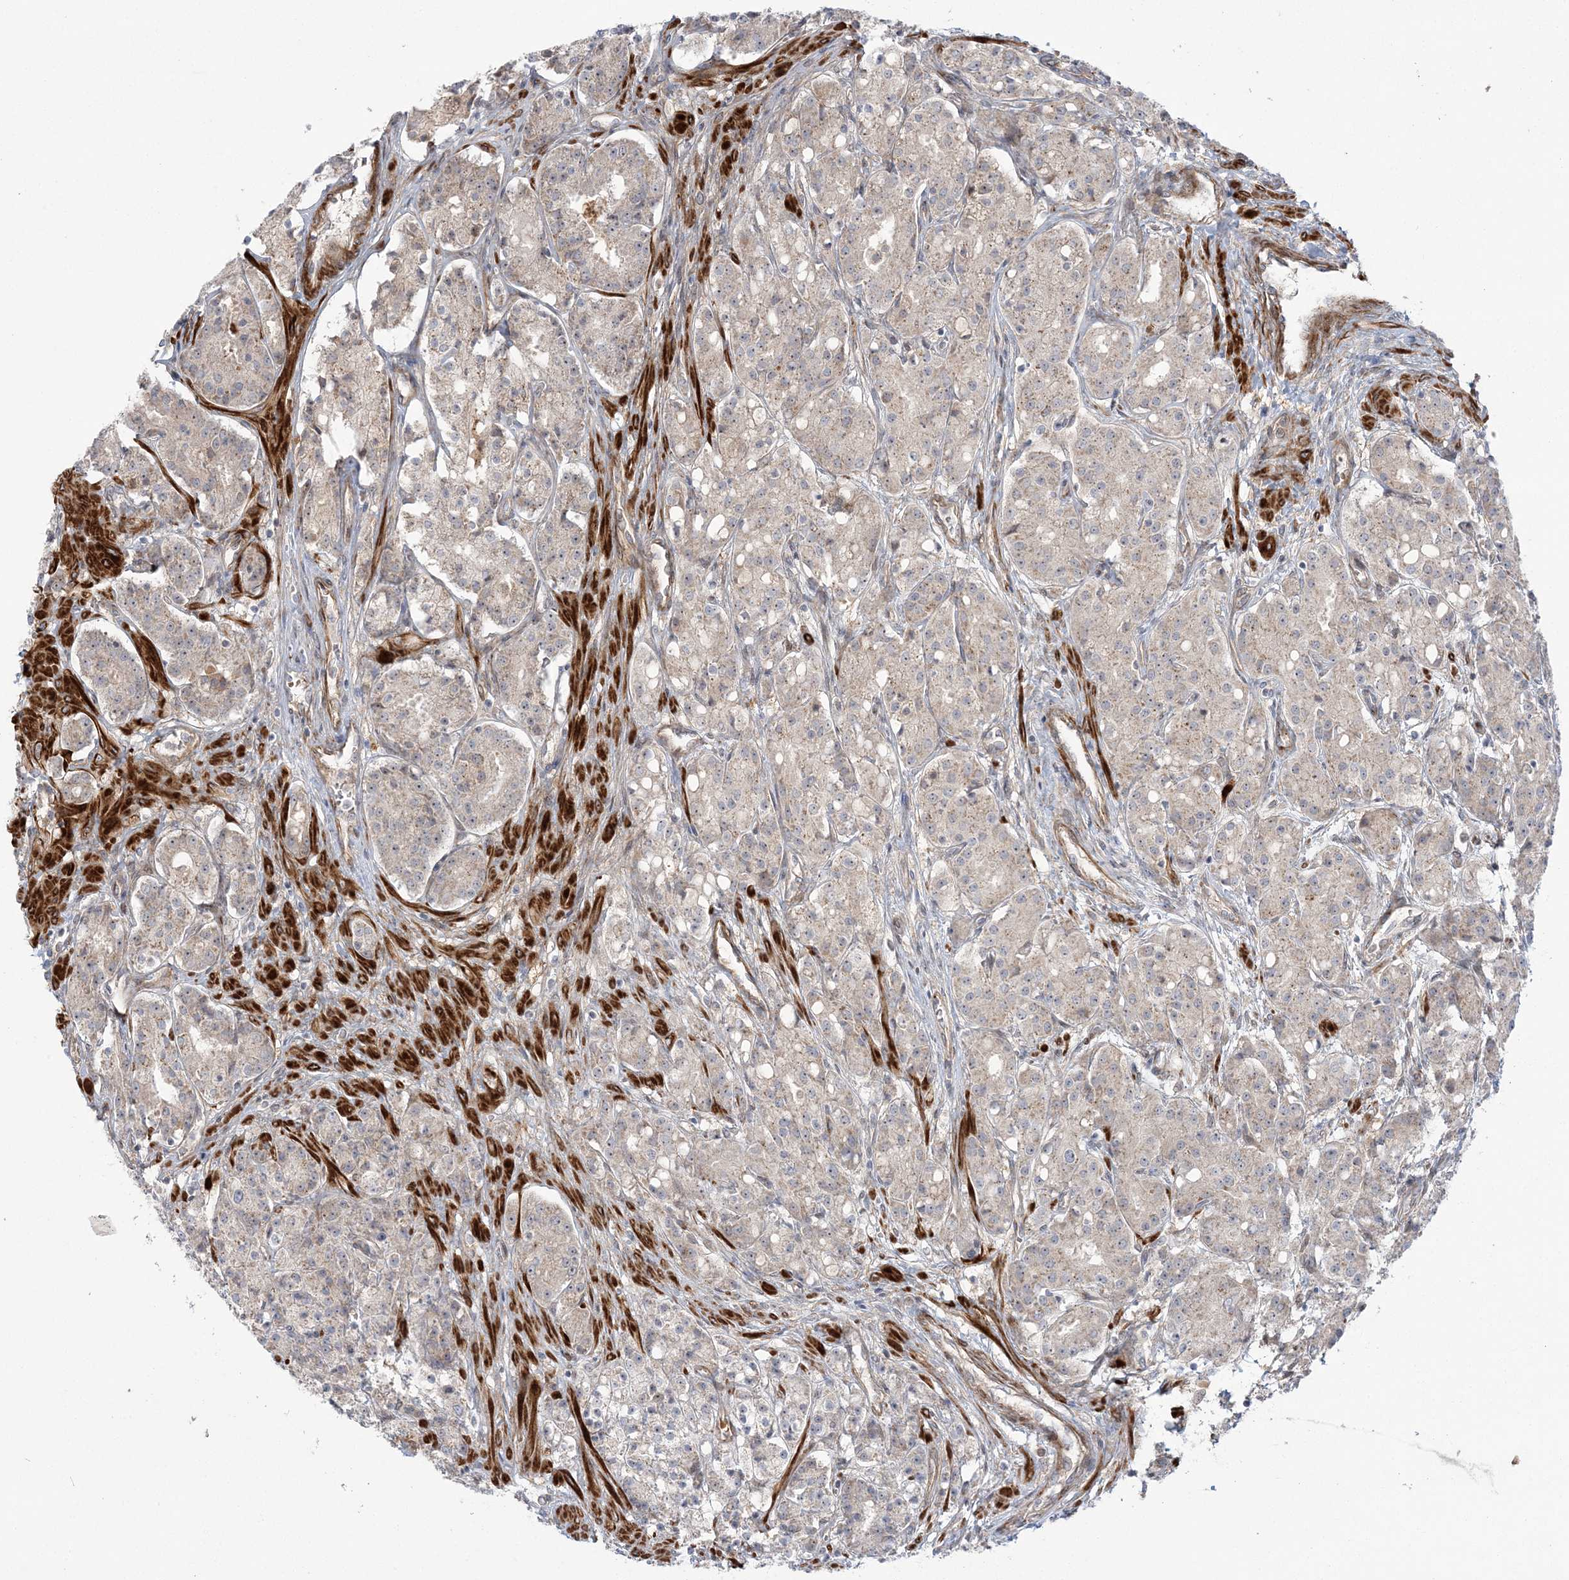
{"staining": {"intensity": "negative", "quantity": "none", "location": "none"}, "tissue": "prostate cancer", "cell_type": "Tumor cells", "image_type": "cancer", "snomed": [{"axis": "morphology", "description": "Adenocarcinoma, High grade"}, {"axis": "topography", "description": "Prostate"}], "caption": "Protein analysis of prostate cancer (adenocarcinoma (high-grade)) reveals no significant staining in tumor cells. The staining was performed using DAB to visualize the protein expression in brown, while the nuclei were stained in blue with hematoxylin (Magnification: 20x).", "gene": "NUDT9", "patient": {"sex": "male", "age": 60}}